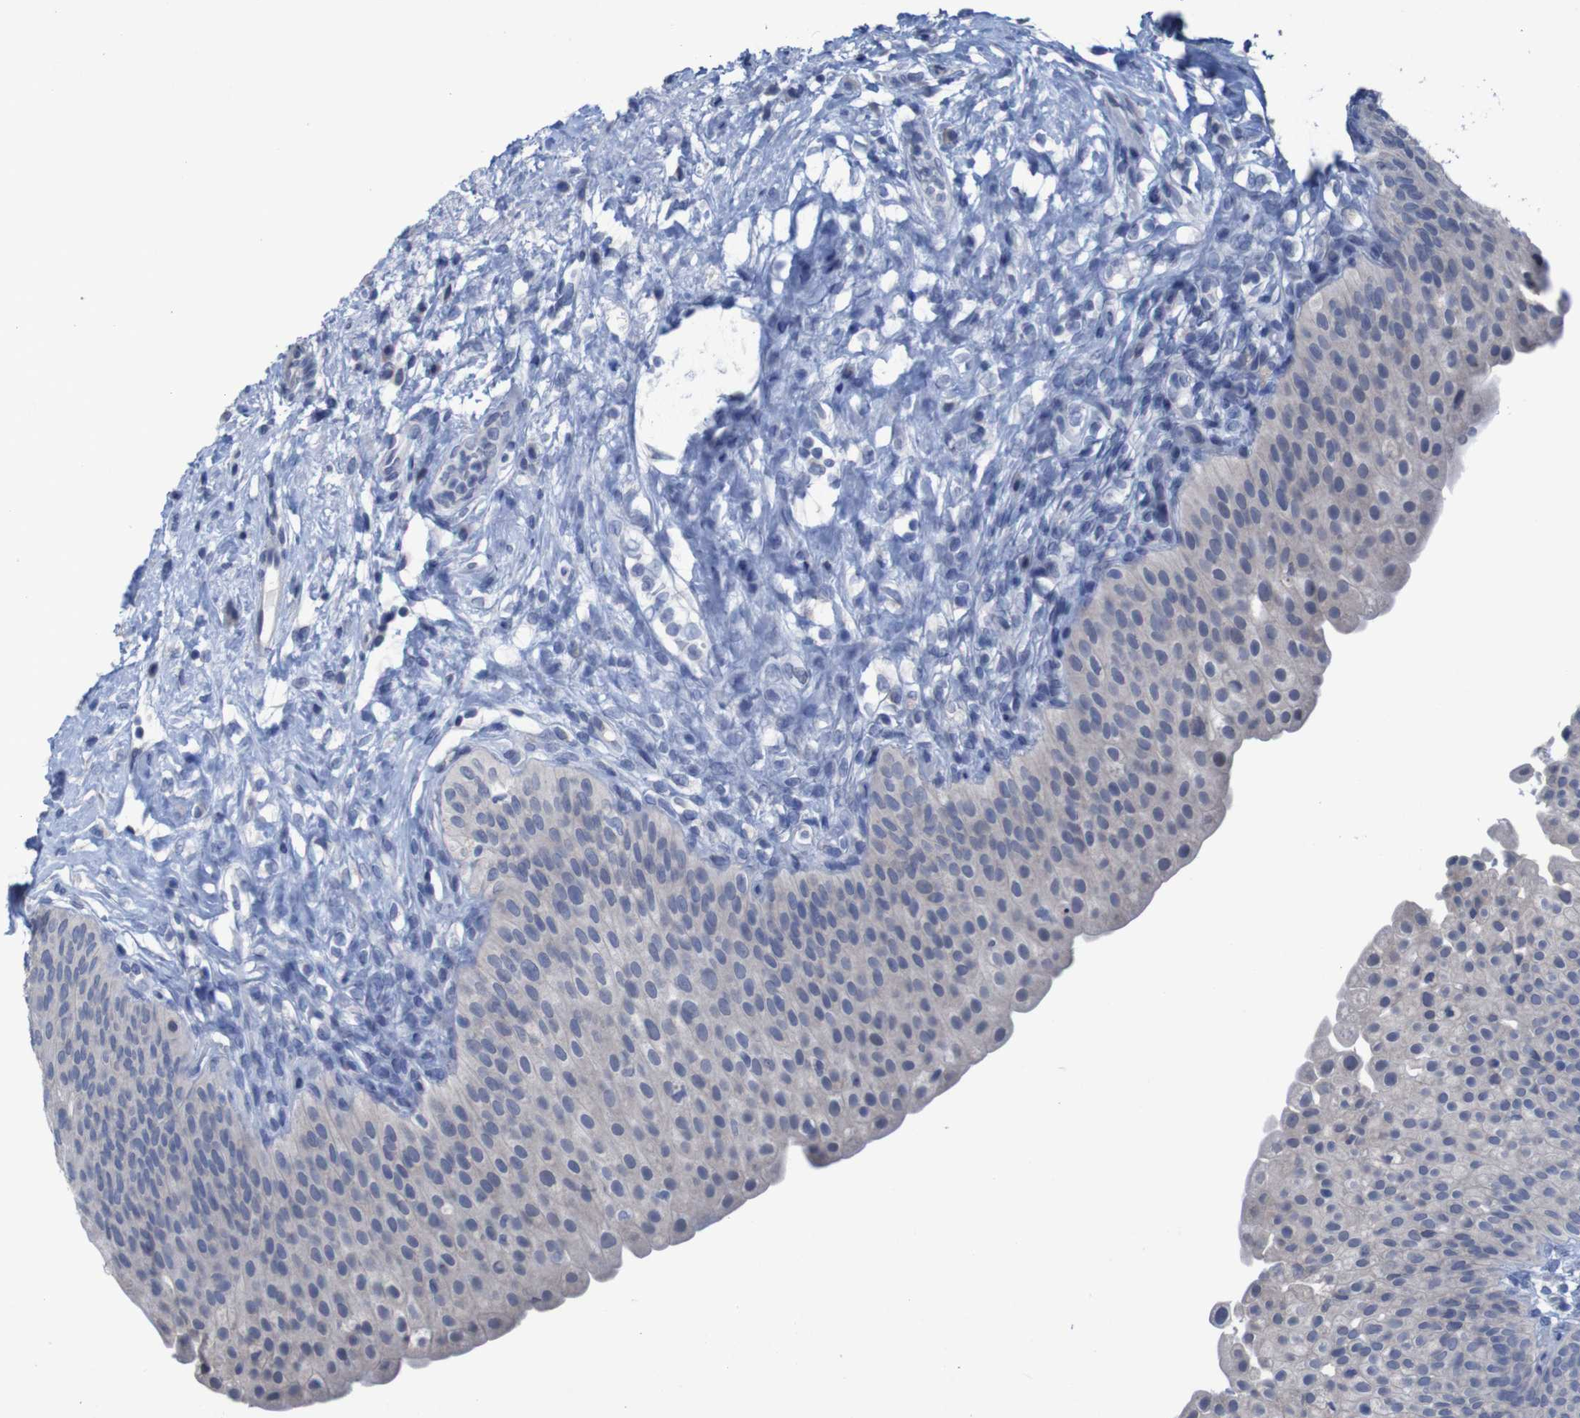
{"staining": {"intensity": "weak", "quantity": "<25%", "location": "cytoplasmic/membranous"}, "tissue": "urinary bladder", "cell_type": "Urothelial cells", "image_type": "normal", "snomed": [{"axis": "morphology", "description": "Normal tissue, NOS"}, {"axis": "topography", "description": "Urinary bladder"}], "caption": "Image shows no significant protein expression in urothelial cells of unremarkable urinary bladder.", "gene": "CLDN18", "patient": {"sex": "male", "age": 46}}